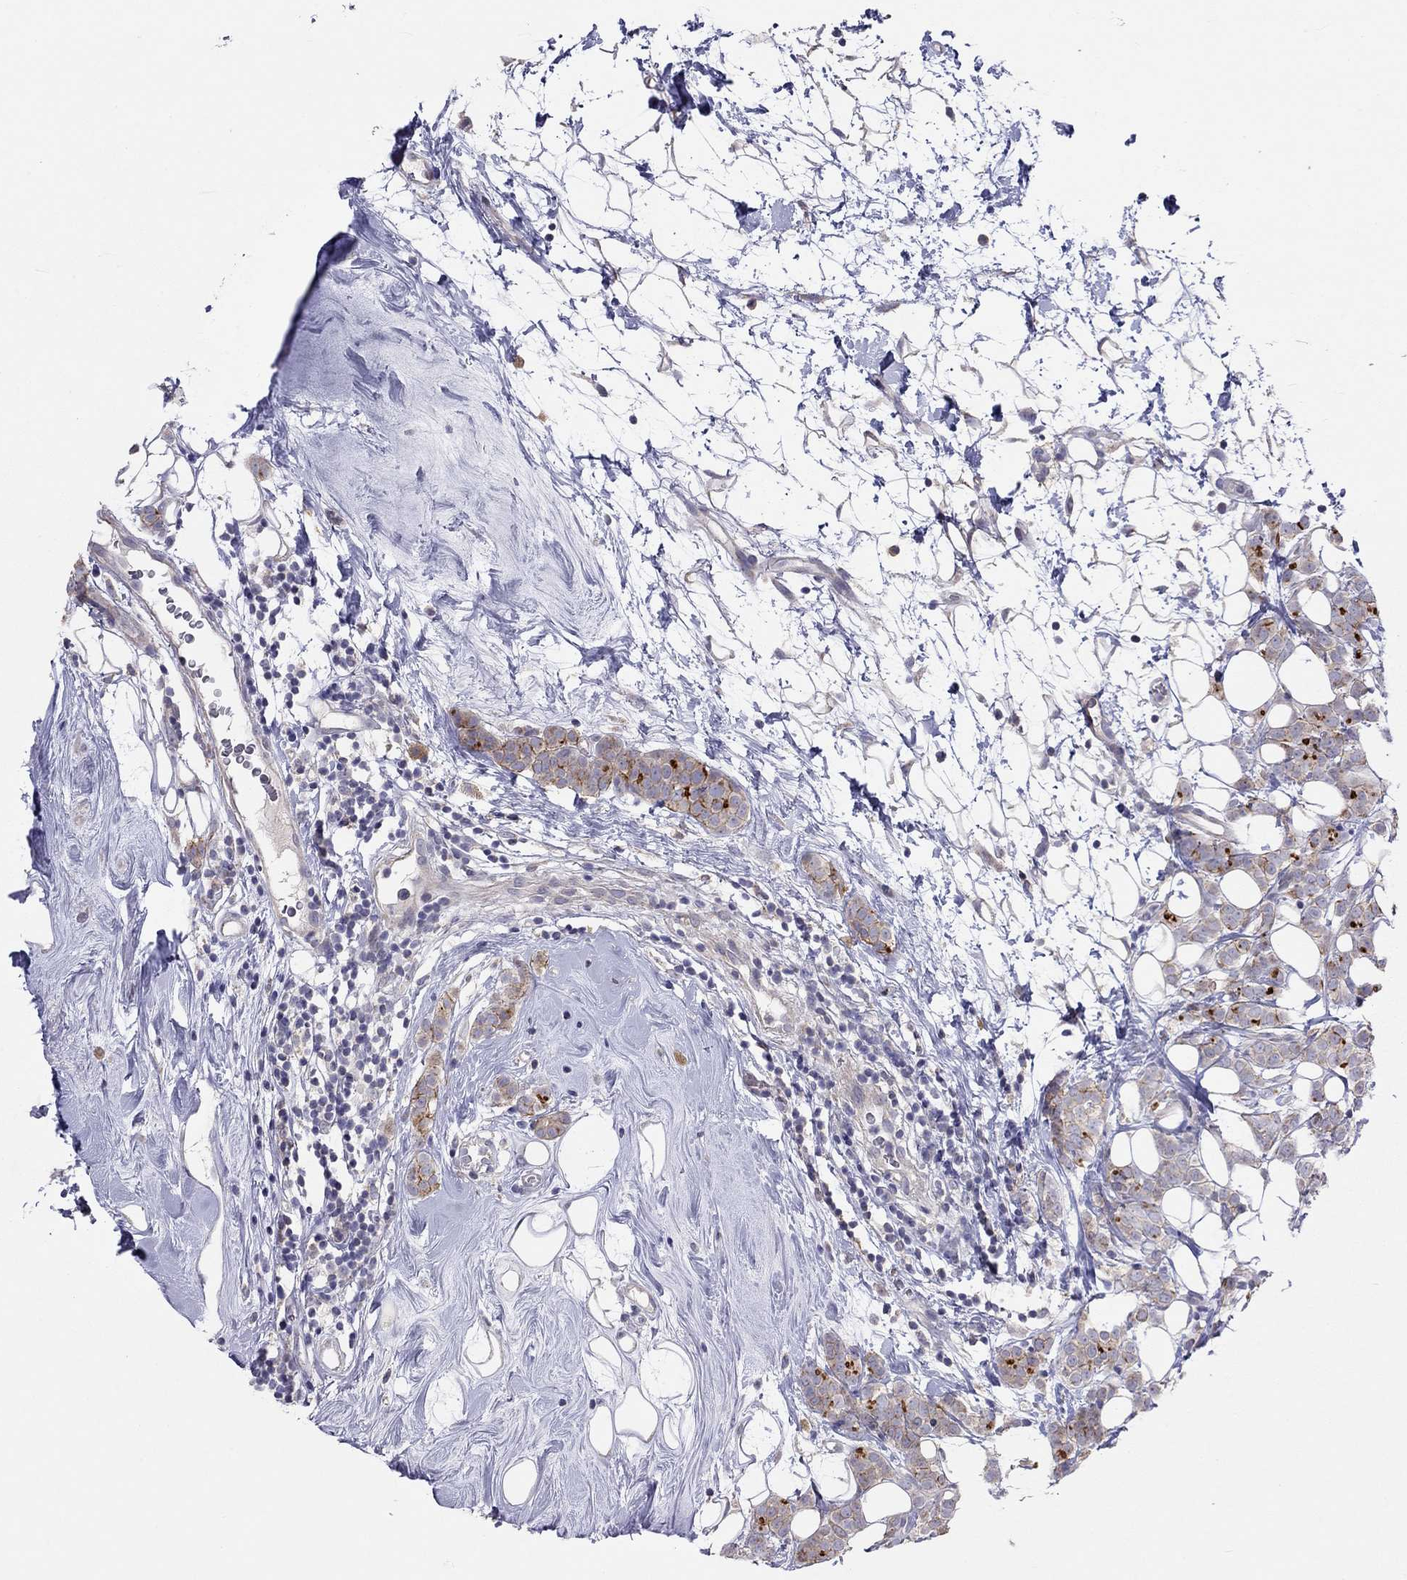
{"staining": {"intensity": "strong", "quantity": "25%-75%", "location": "cytoplasmic/membranous"}, "tissue": "breast cancer", "cell_type": "Tumor cells", "image_type": "cancer", "snomed": [{"axis": "morphology", "description": "Lobular carcinoma"}, {"axis": "topography", "description": "Breast"}], "caption": "Immunohistochemical staining of breast cancer (lobular carcinoma) shows high levels of strong cytoplasmic/membranous staining in about 25%-75% of tumor cells. The staining is performed using DAB (3,3'-diaminobenzidine) brown chromogen to label protein expression. The nuclei are counter-stained blue using hematoxylin.", "gene": "SYTL2", "patient": {"sex": "female", "age": 49}}